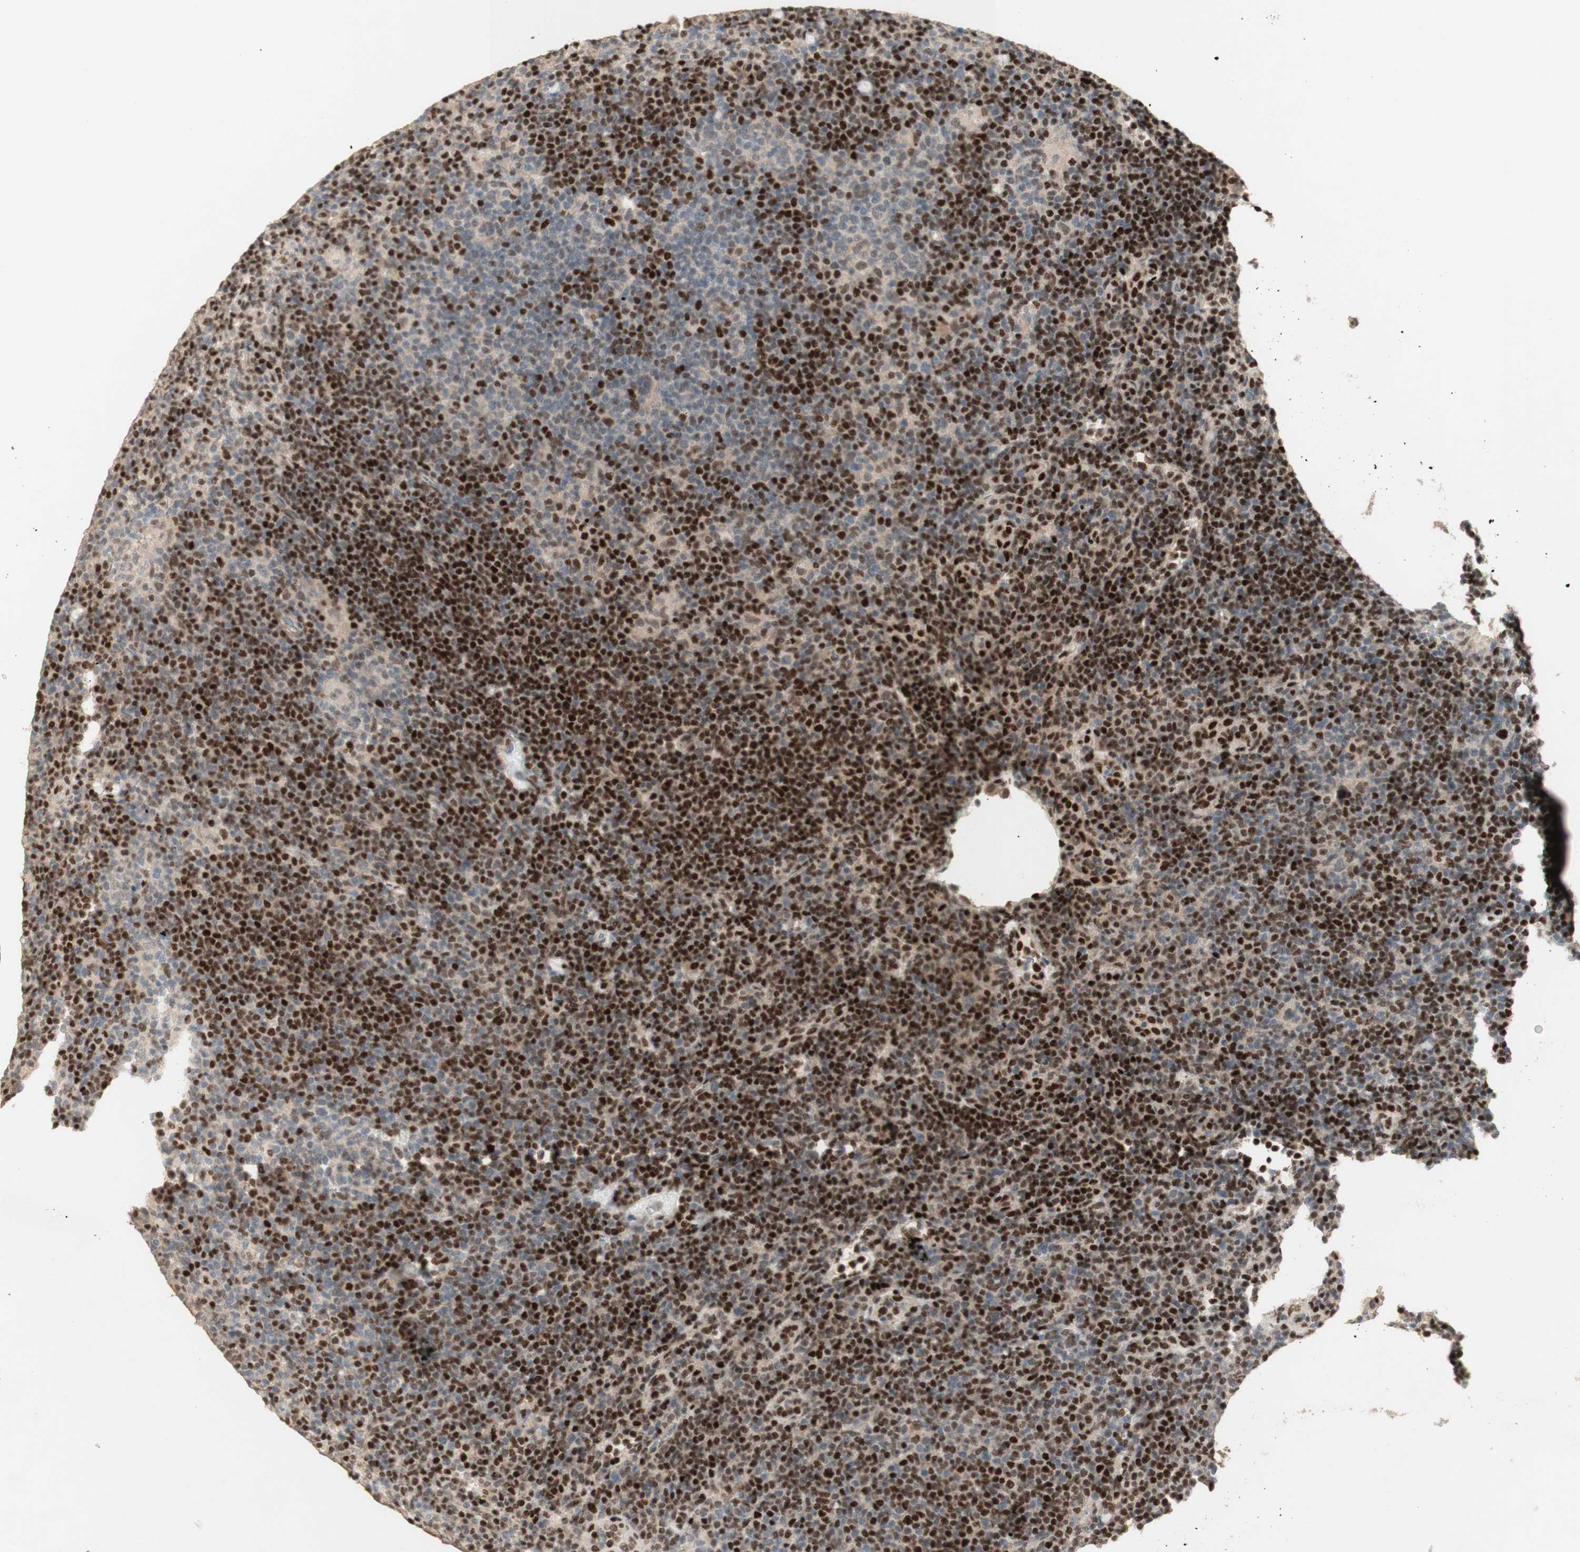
{"staining": {"intensity": "negative", "quantity": "none", "location": "none"}, "tissue": "lymphoma", "cell_type": "Tumor cells", "image_type": "cancer", "snomed": [{"axis": "morphology", "description": "Hodgkin's disease, NOS"}, {"axis": "topography", "description": "Lymph node"}], "caption": "This is an IHC image of Hodgkin's disease. There is no staining in tumor cells.", "gene": "FOXP1", "patient": {"sex": "female", "age": 57}}